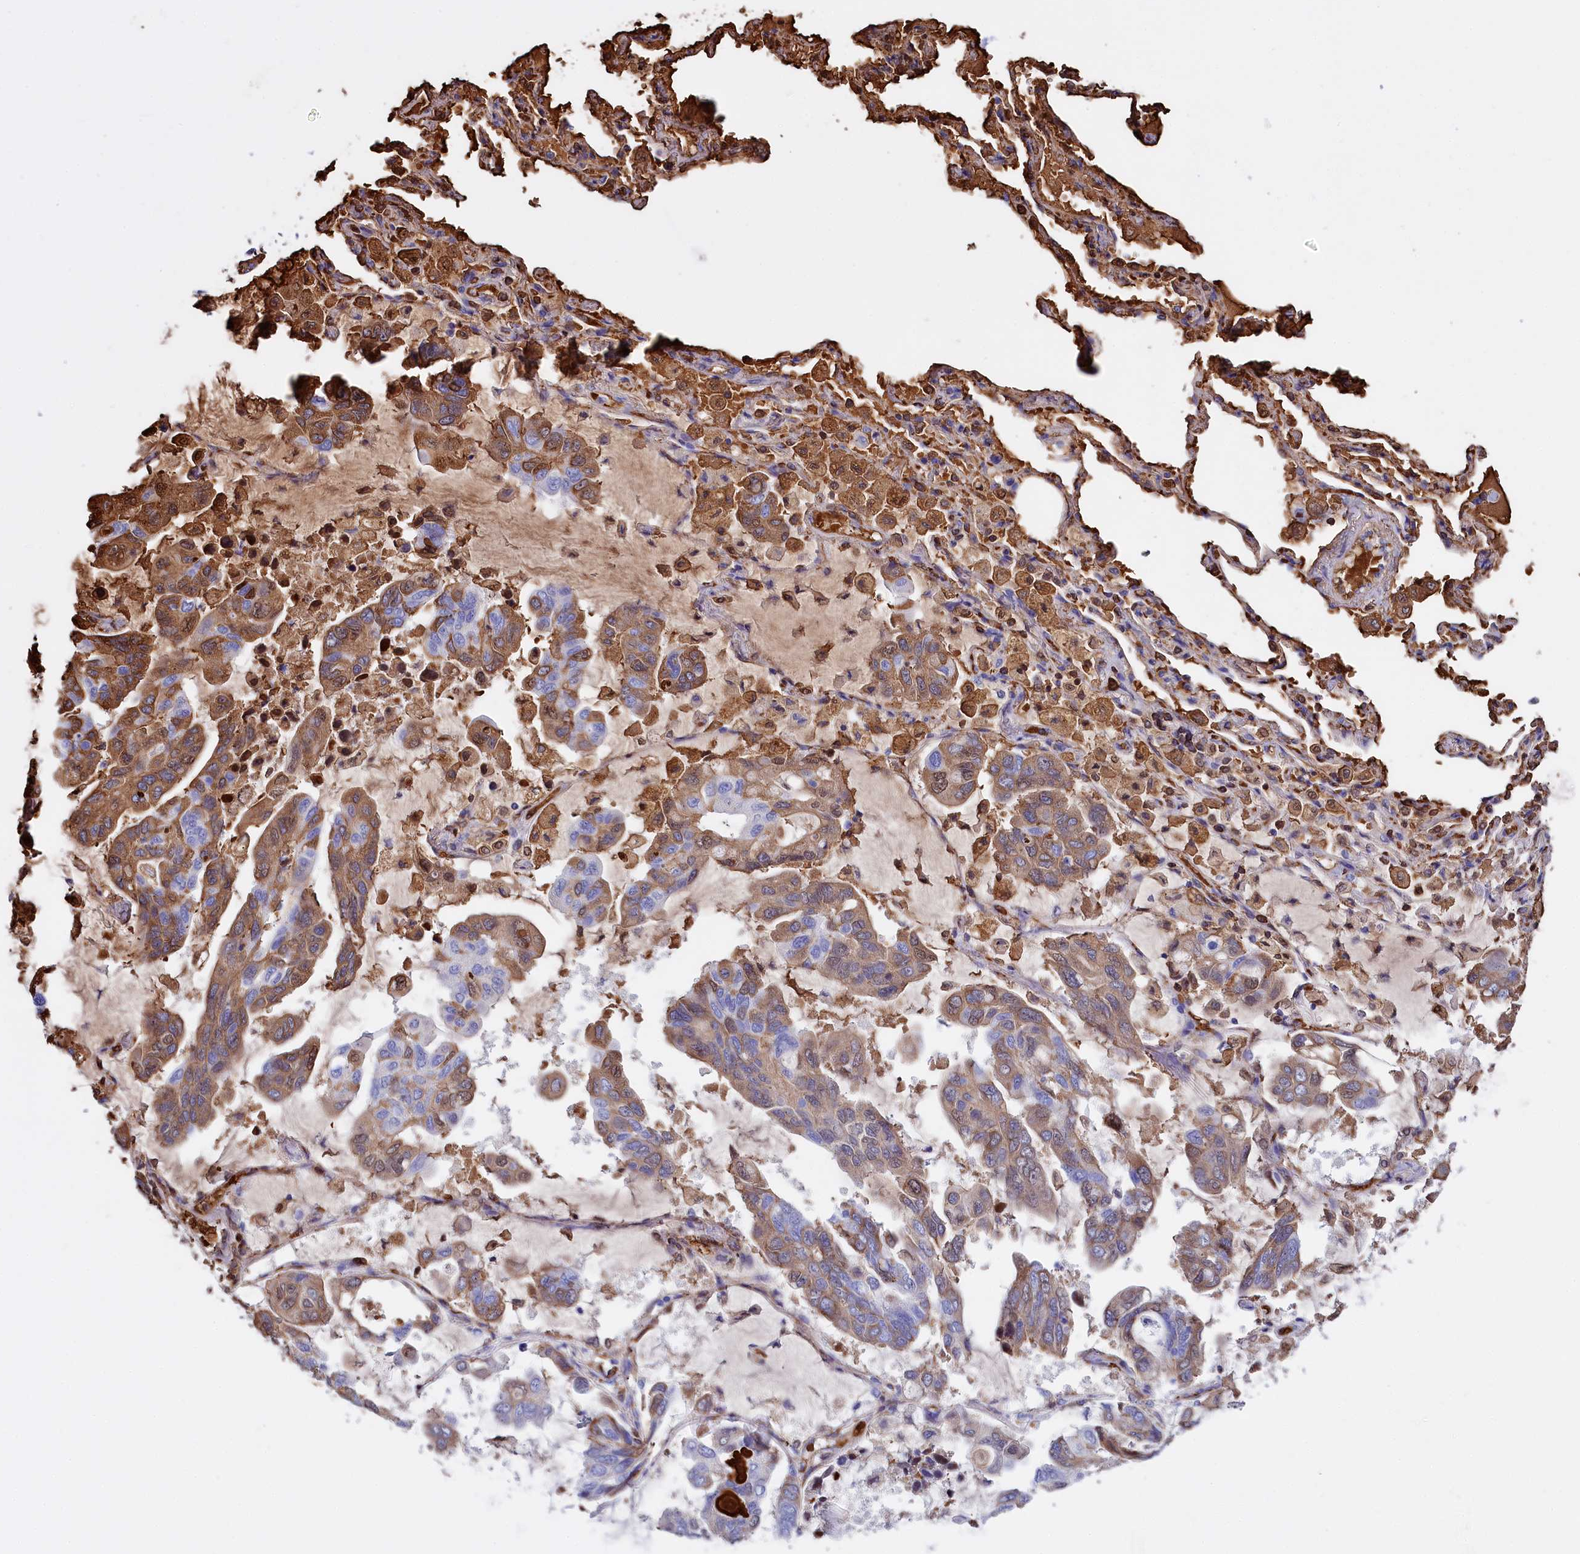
{"staining": {"intensity": "moderate", "quantity": "25%-75%", "location": "cytoplasmic/membranous,nuclear"}, "tissue": "lung cancer", "cell_type": "Tumor cells", "image_type": "cancer", "snomed": [{"axis": "morphology", "description": "Adenocarcinoma, NOS"}, {"axis": "topography", "description": "Lung"}], "caption": "IHC of human adenocarcinoma (lung) reveals medium levels of moderate cytoplasmic/membranous and nuclear positivity in about 25%-75% of tumor cells.", "gene": "RPUSD3", "patient": {"sex": "male", "age": 64}}